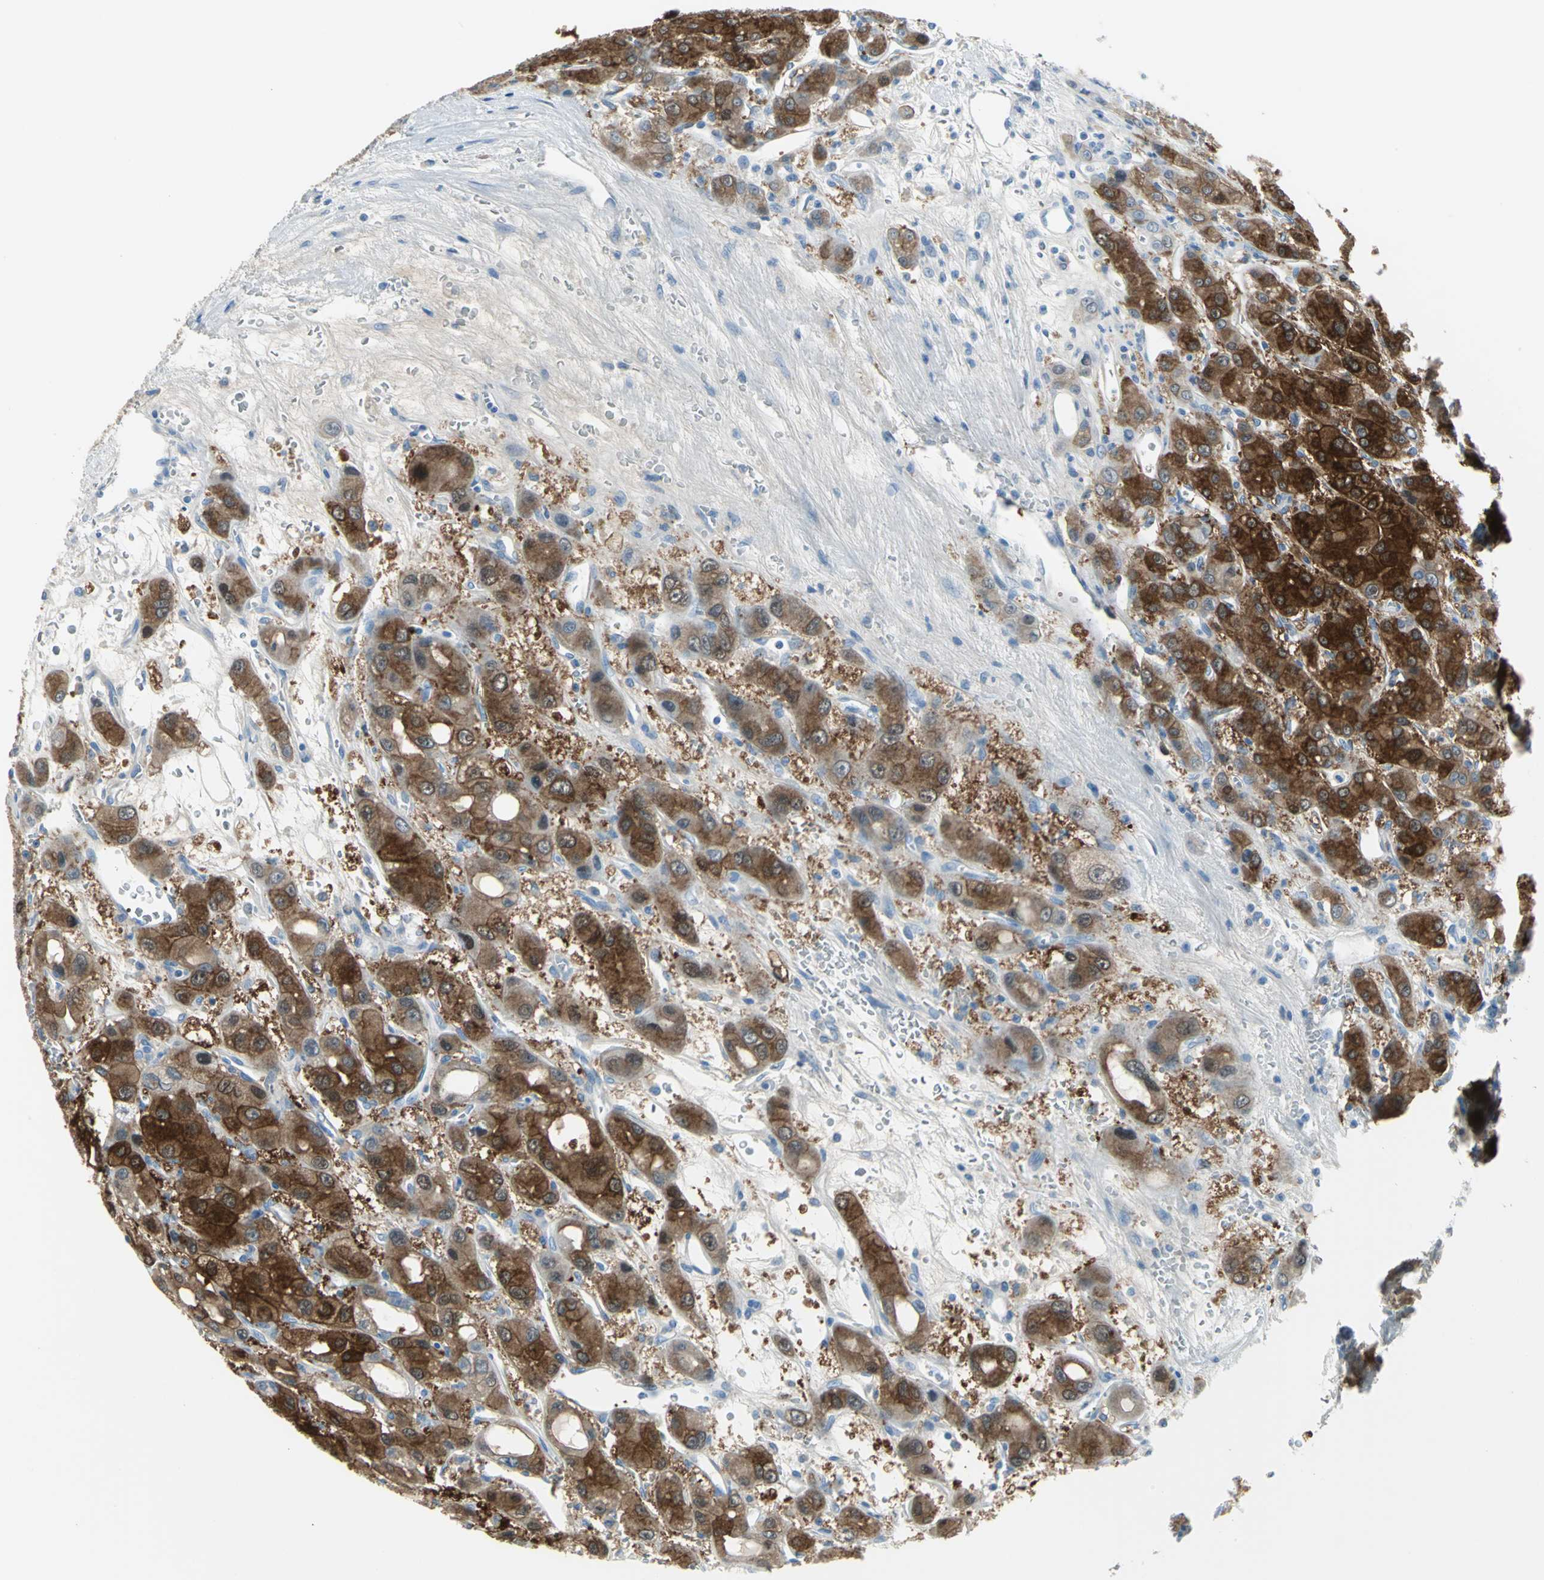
{"staining": {"intensity": "strong", "quantity": ">75%", "location": "cytoplasmic/membranous"}, "tissue": "liver cancer", "cell_type": "Tumor cells", "image_type": "cancer", "snomed": [{"axis": "morphology", "description": "Carcinoma, Hepatocellular, NOS"}, {"axis": "topography", "description": "Liver"}], "caption": "Immunohistochemical staining of human hepatocellular carcinoma (liver) exhibits strong cytoplasmic/membranous protein expression in approximately >75% of tumor cells.", "gene": "PKLR", "patient": {"sex": "male", "age": 55}}